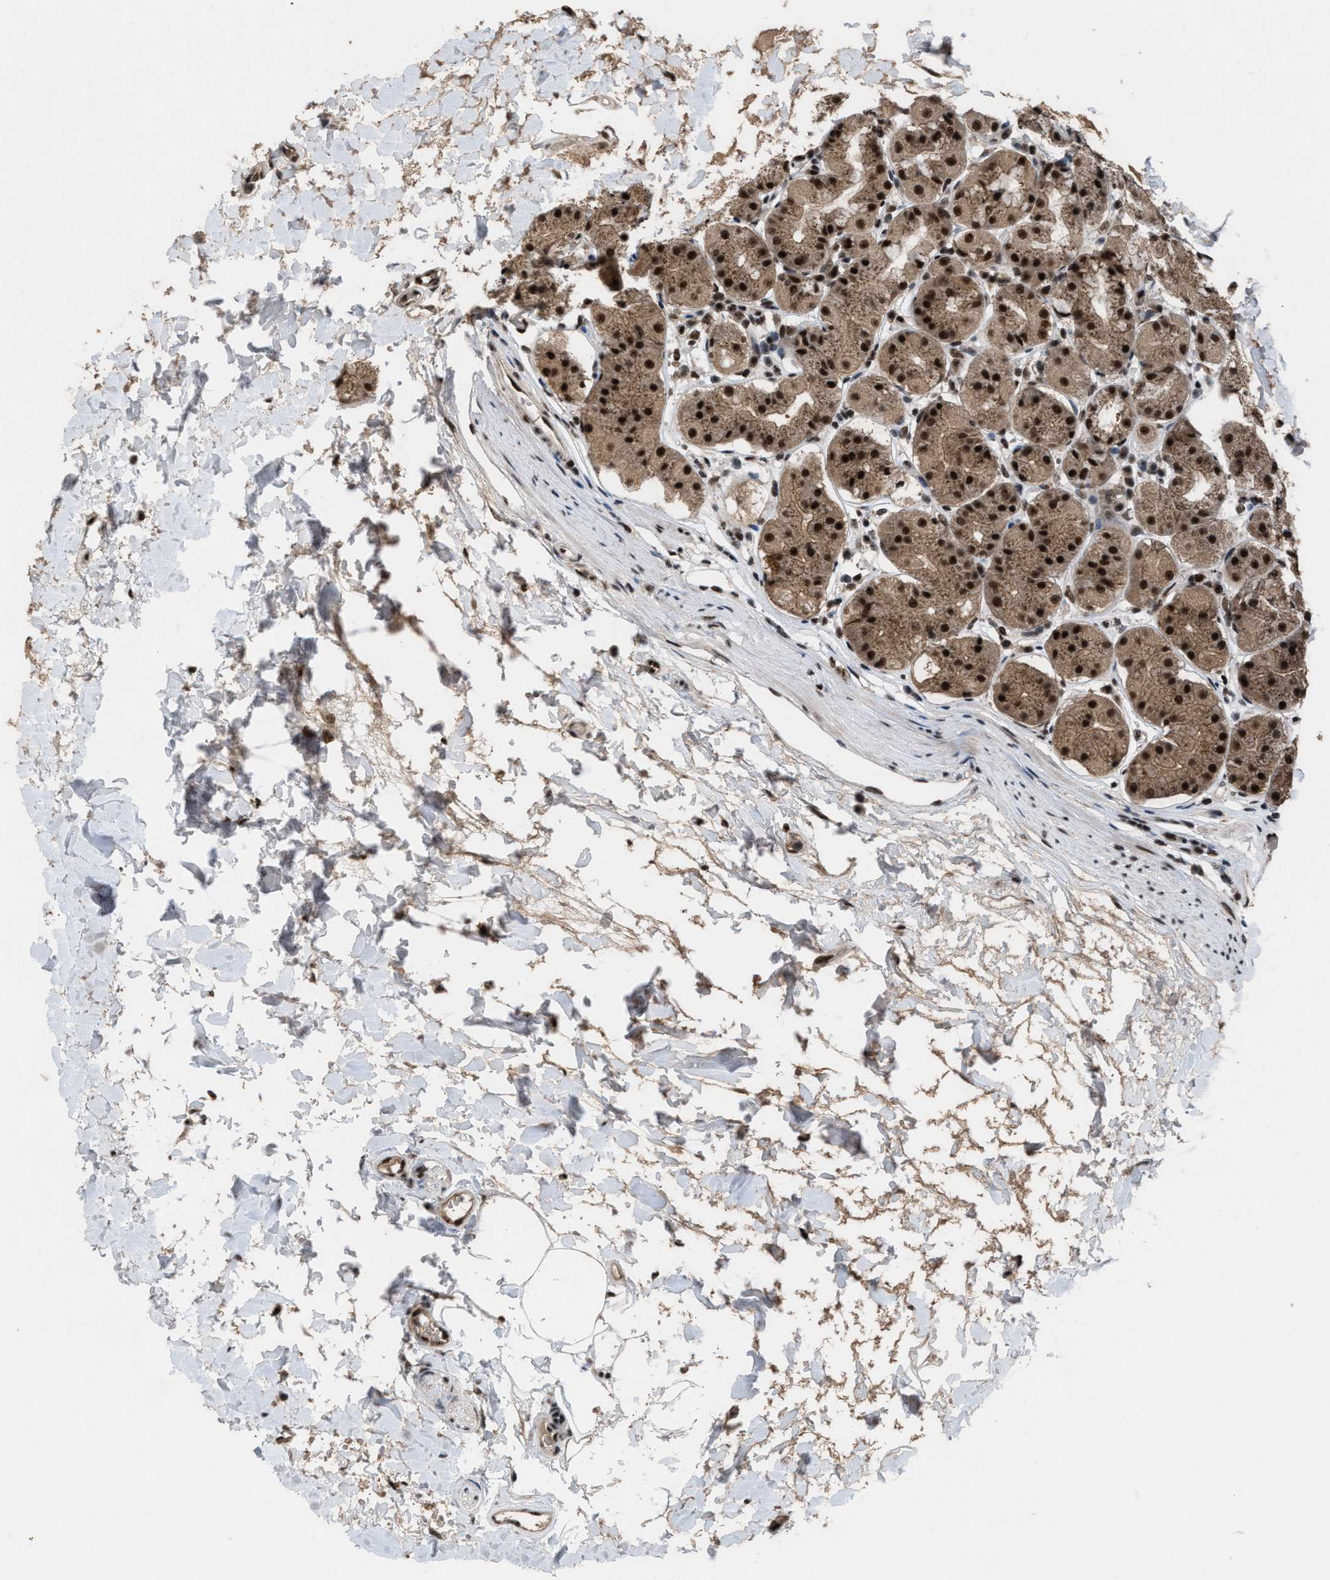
{"staining": {"intensity": "strong", "quantity": ">75%", "location": "cytoplasmic/membranous,nuclear"}, "tissue": "stomach", "cell_type": "Glandular cells", "image_type": "normal", "snomed": [{"axis": "morphology", "description": "Normal tissue, NOS"}, {"axis": "topography", "description": "Stomach"}, {"axis": "topography", "description": "Stomach, lower"}], "caption": "Stomach stained with DAB immunohistochemistry demonstrates high levels of strong cytoplasmic/membranous,nuclear expression in approximately >75% of glandular cells.", "gene": "PRPF4", "patient": {"sex": "female", "age": 56}}